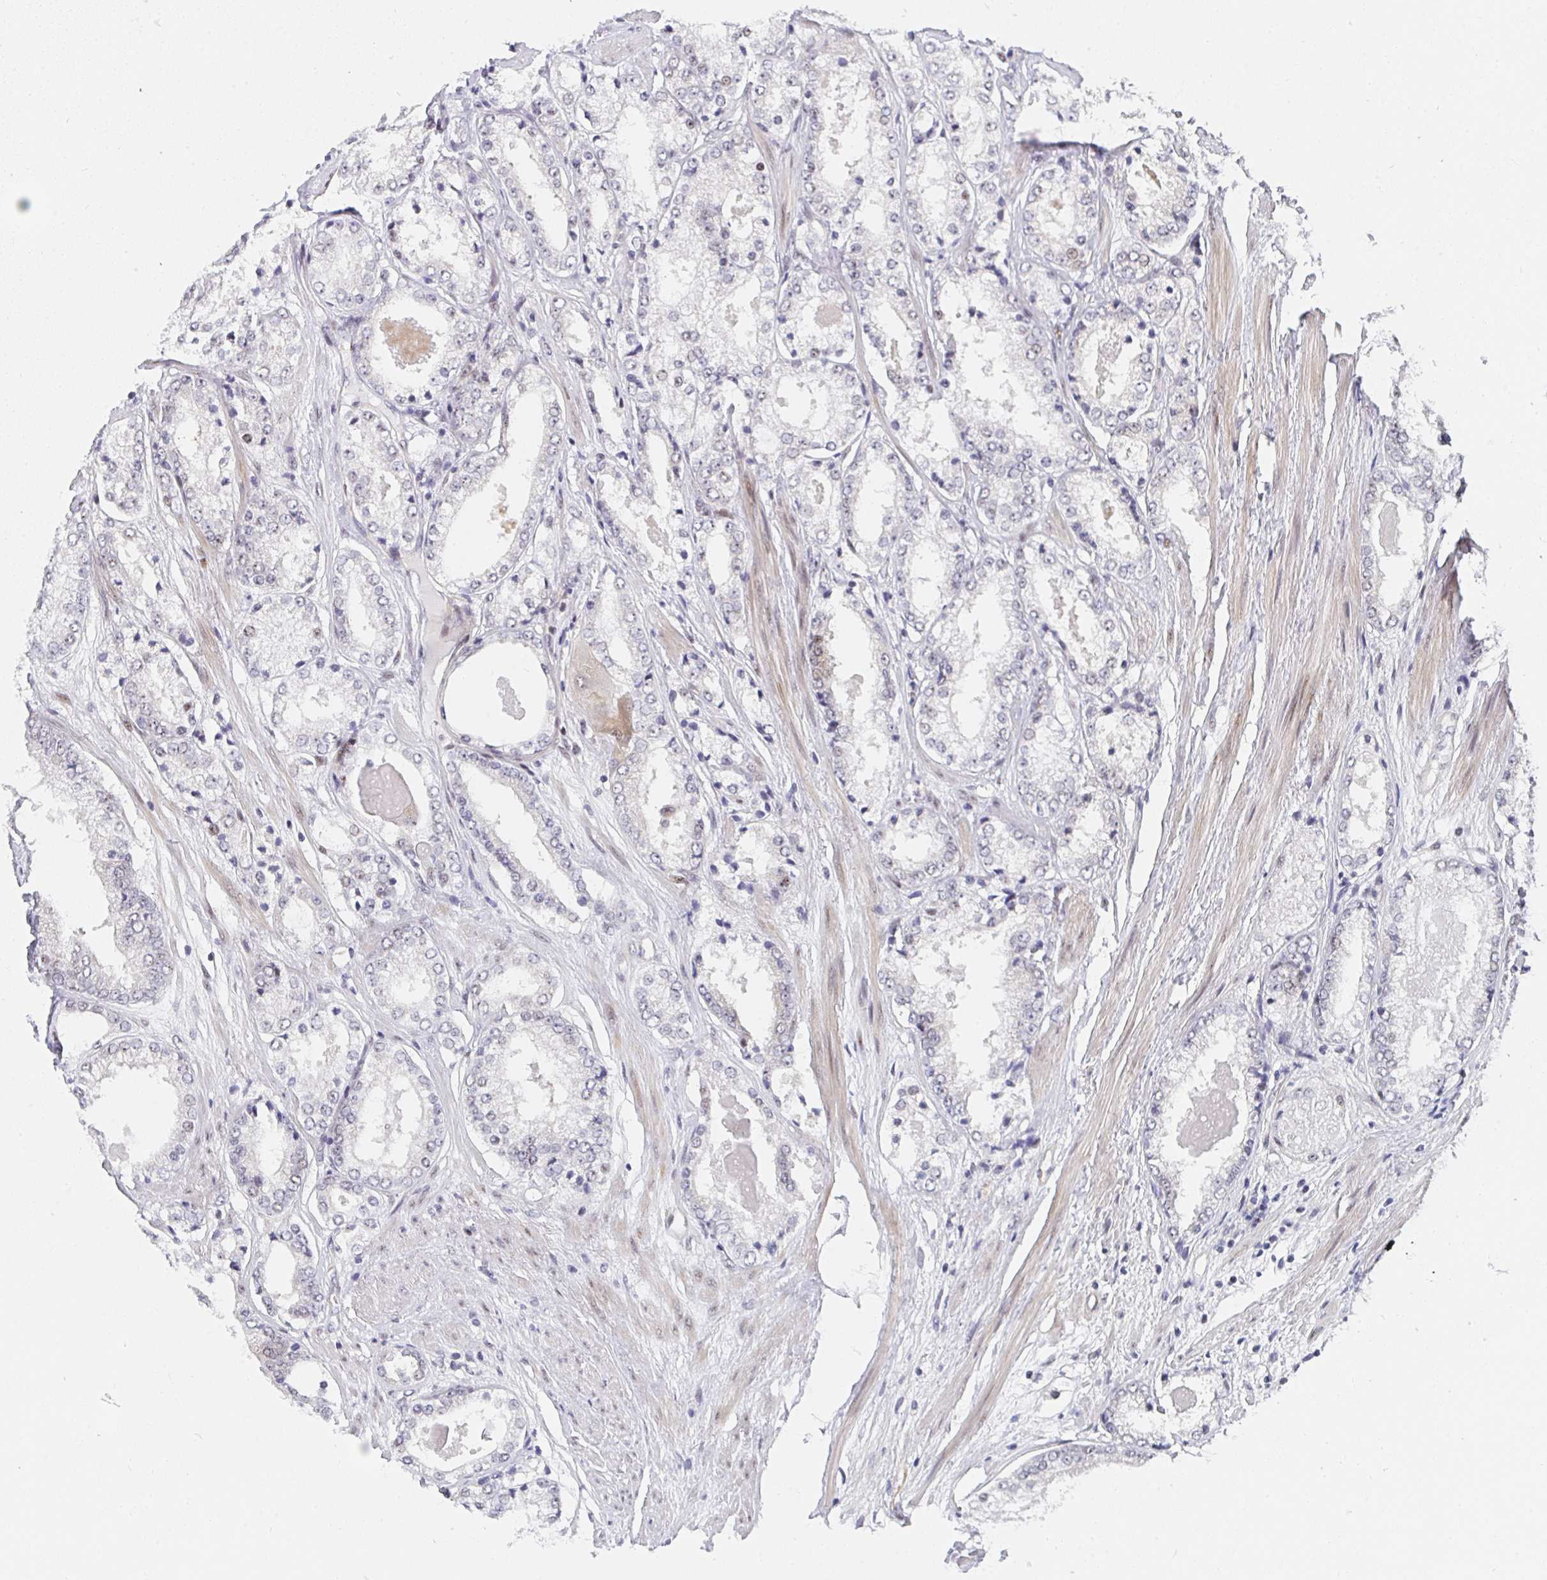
{"staining": {"intensity": "weak", "quantity": "<25%", "location": "nuclear"}, "tissue": "prostate cancer", "cell_type": "Tumor cells", "image_type": "cancer", "snomed": [{"axis": "morphology", "description": "Adenocarcinoma, NOS"}, {"axis": "morphology", "description": "Adenocarcinoma, Low grade"}, {"axis": "topography", "description": "Prostate"}], "caption": "Photomicrograph shows no protein staining in tumor cells of prostate low-grade adenocarcinoma tissue.", "gene": "ZIC3", "patient": {"sex": "male", "age": 68}}